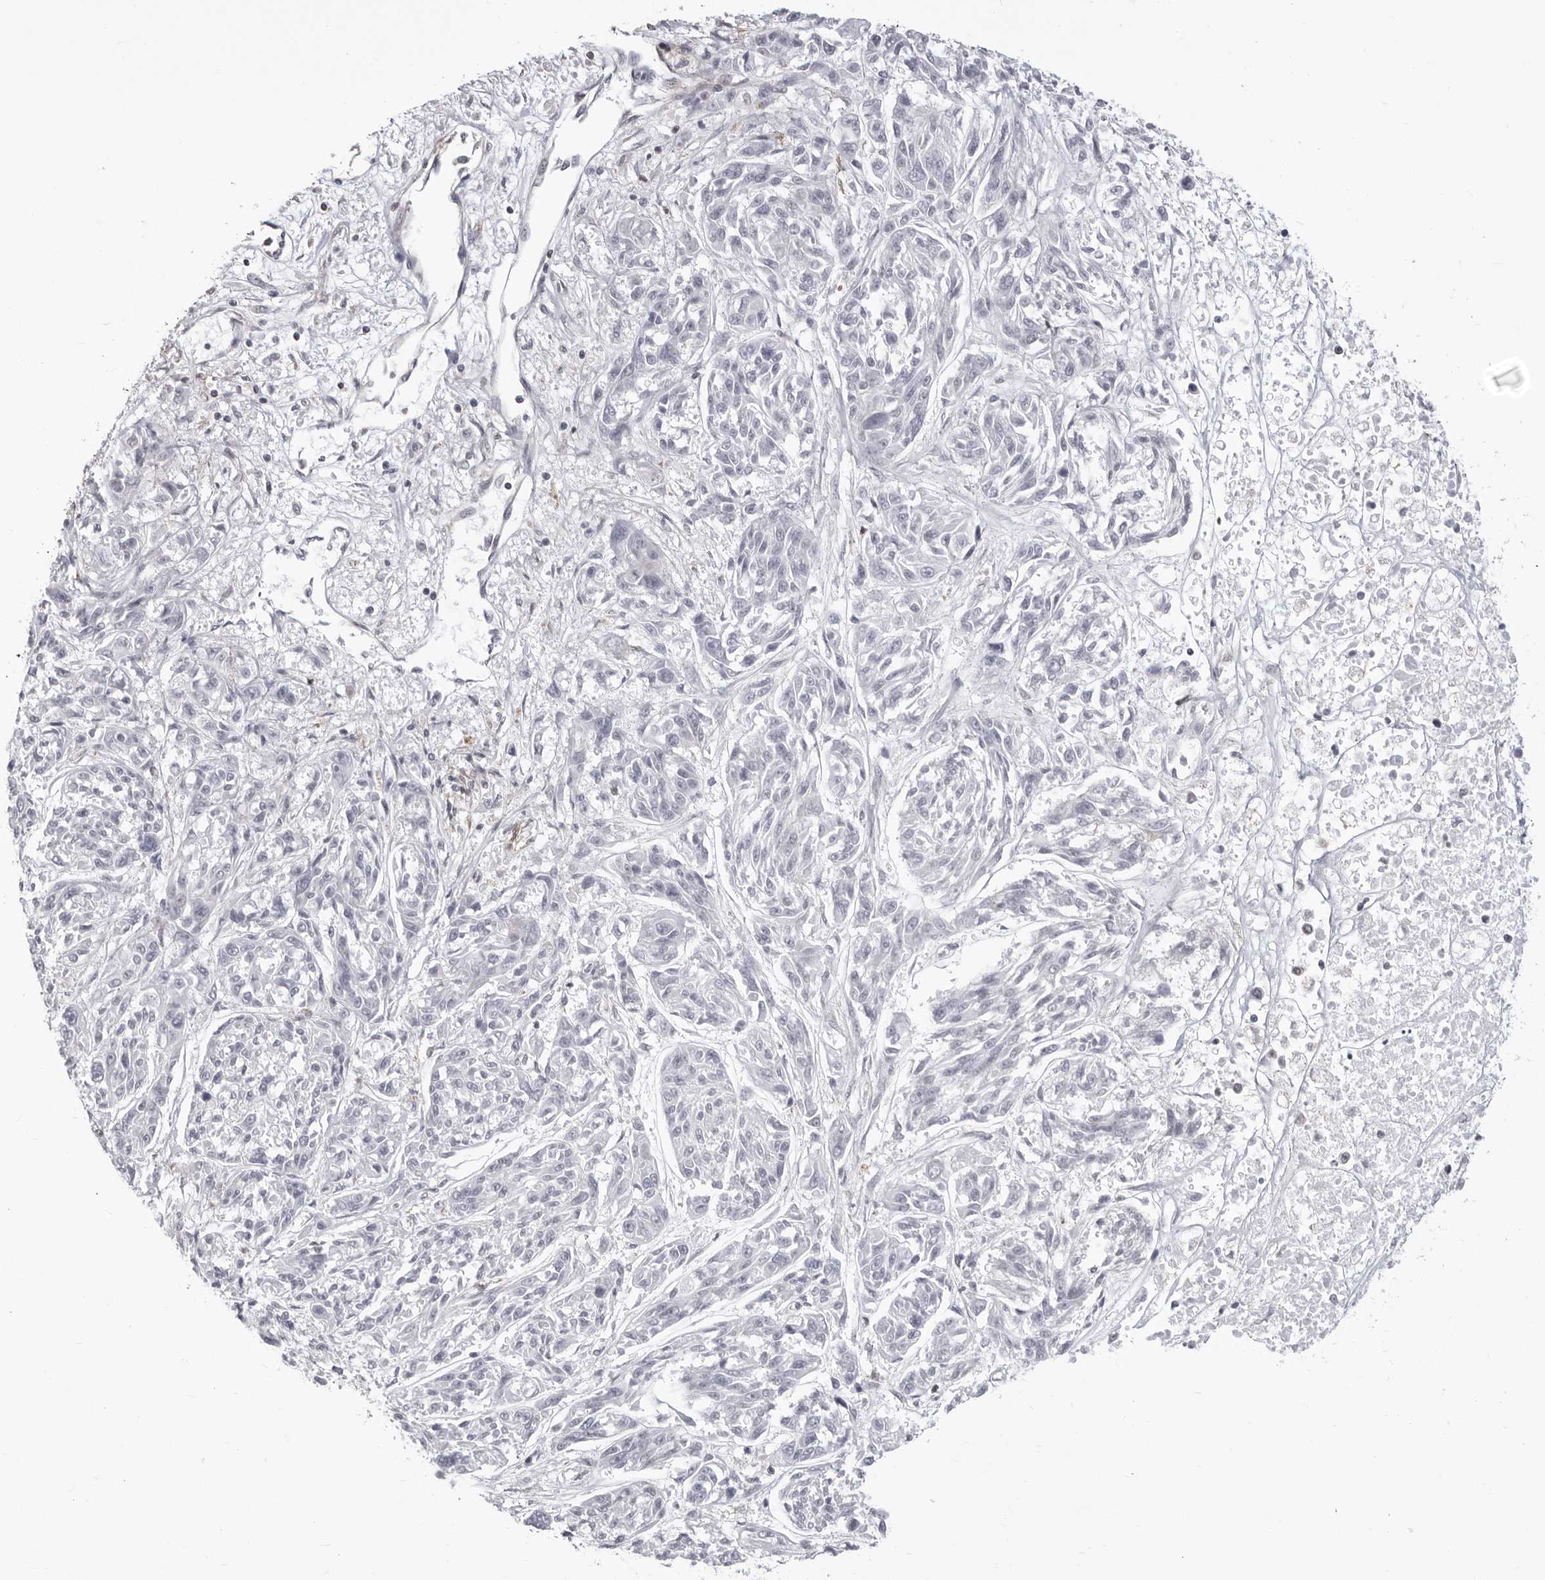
{"staining": {"intensity": "negative", "quantity": "none", "location": "none"}, "tissue": "melanoma", "cell_type": "Tumor cells", "image_type": "cancer", "snomed": [{"axis": "morphology", "description": "Malignant melanoma, NOS"}, {"axis": "topography", "description": "Skin"}], "caption": "An IHC image of malignant melanoma is shown. There is no staining in tumor cells of malignant melanoma.", "gene": "UNK", "patient": {"sex": "male", "age": 53}}